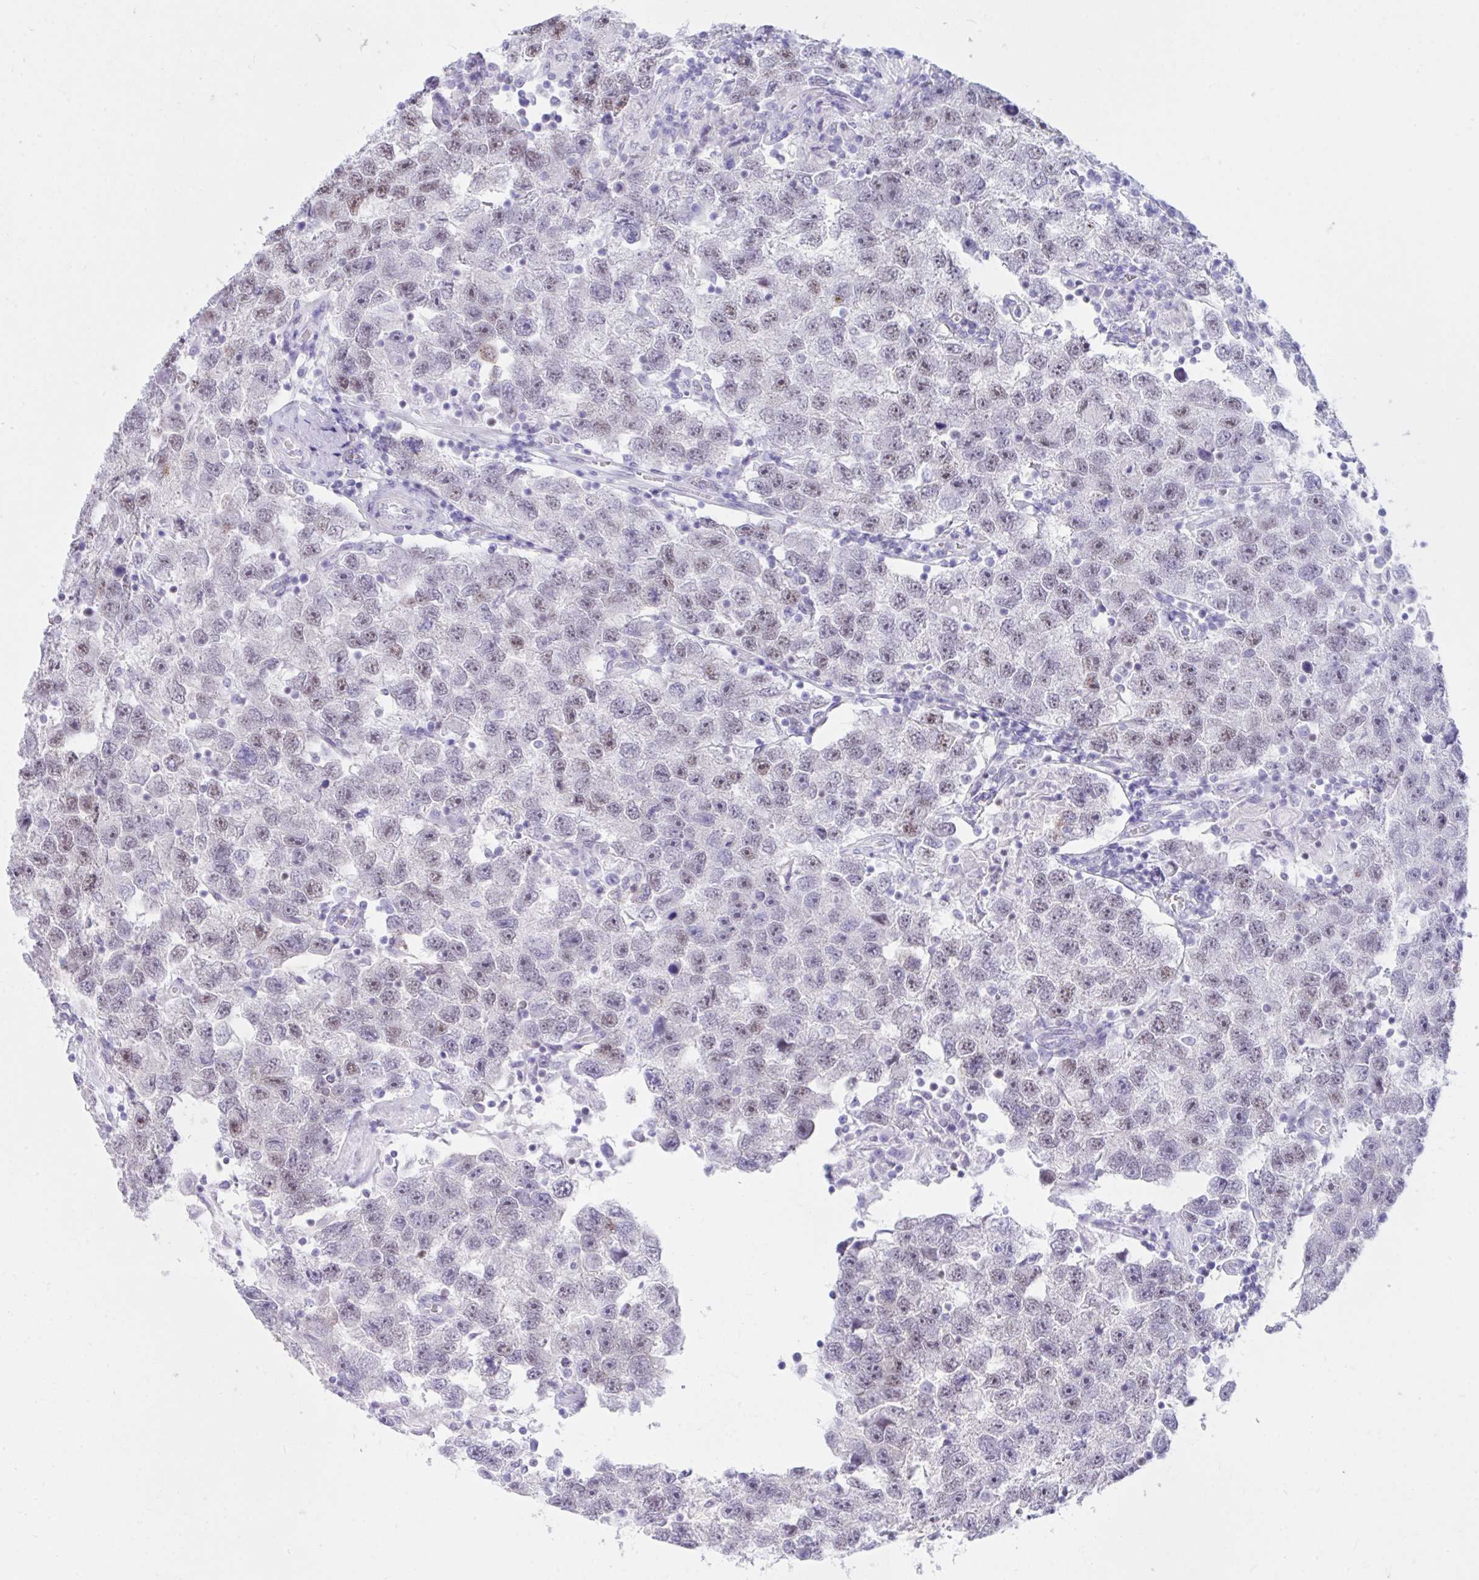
{"staining": {"intensity": "strong", "quantity": "25%-75%", "location": "nuclear"}, "tissue": "testis cancer", "cell_type": "Tumor cells", "image_type": "cancer", "snomed": [{"axis": "morphology", "description": "Seminoma, NOS"}, {"axis": "topography", "description": "Testis"}], "caption": "Seminoma (testis) stained with a protein marker demonstrates strong staining in tumor cells.", "gene": "IKZF2", "patient": {"sex": "male", "age": 26}}